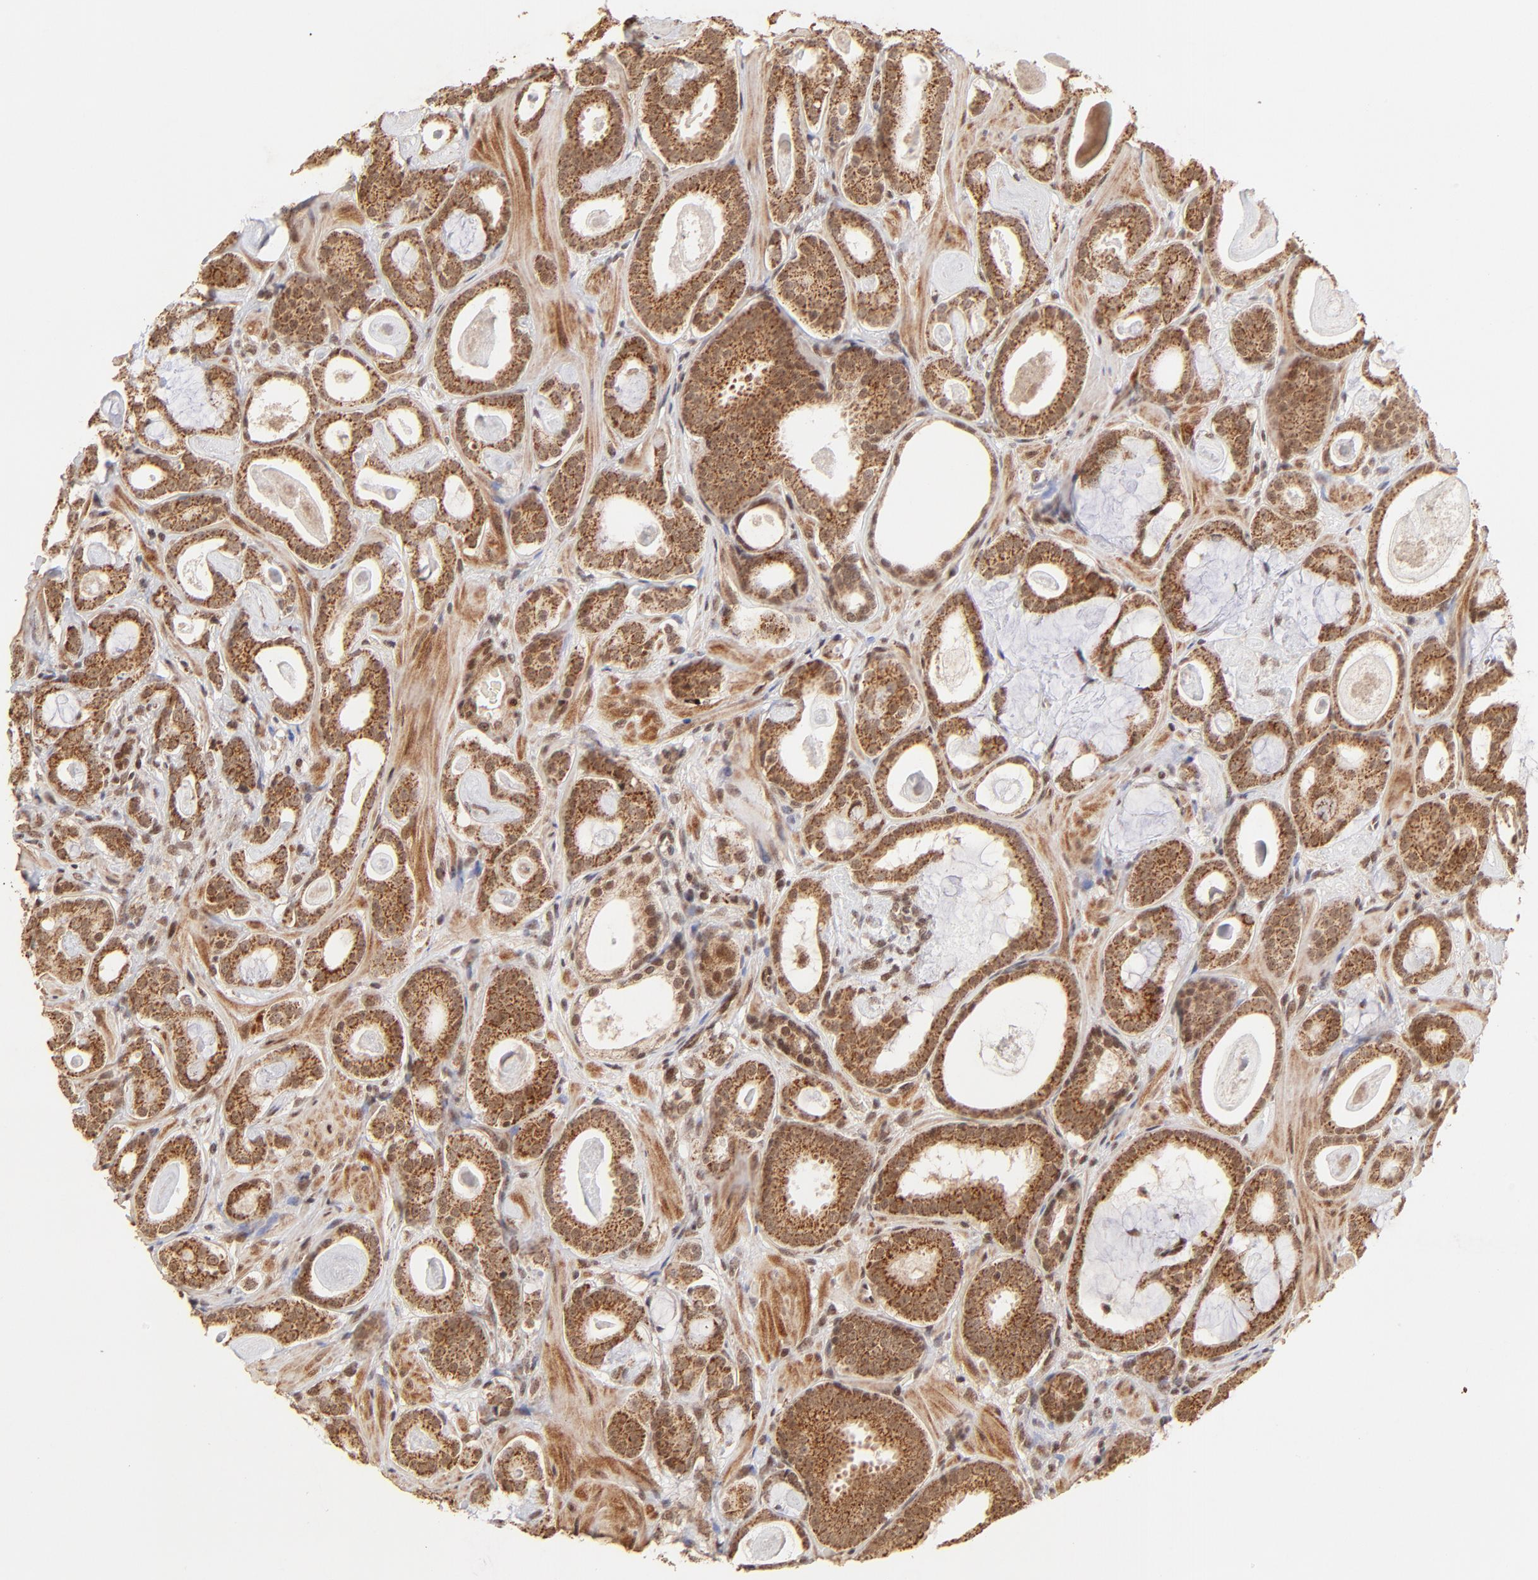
{"staining": {"intensity": "strong", "quantity": ">75%", "location": "cytoplasmic/membranous"}, "tissue": "prostate cancer", "cell_type": "Tumor cells", "image_type": "cancer", "snomed": [{"axis": "morphology", "description": "Adenocarcinoma, Low grade"}, {"axis": "topography", "description": "Prostate"}], "caption": "Approximately >75% of tumor cells in low-grade adenocarcinoma (prostate) demonstrate strong cytoplasmic/membranous protein staining as visualized by brown immunohistochemical staining.", "gene": "MED15", "patient": {"sex": "male", "age": 57}}